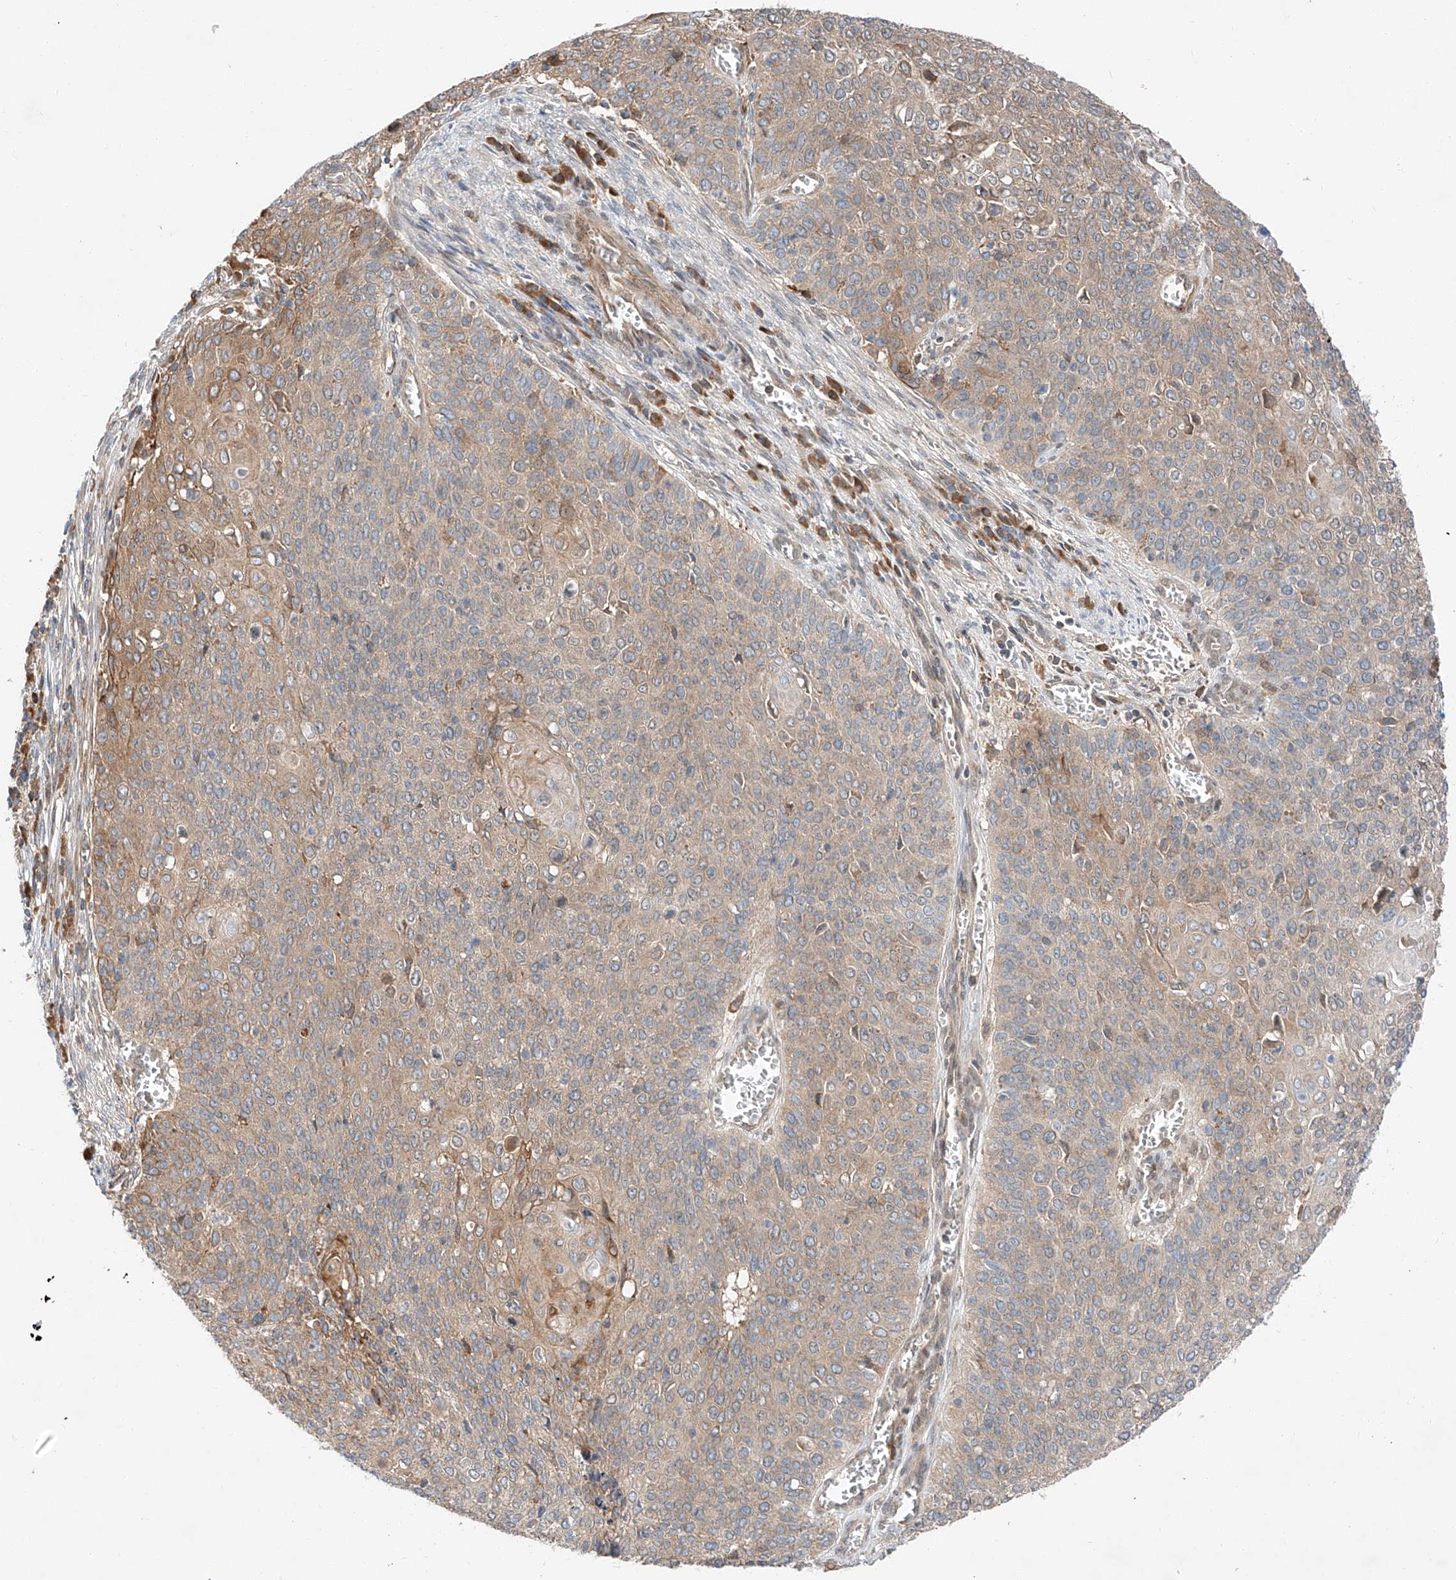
{"staining": {"intensity": "moderate", "quantity": "<25%", "location": "cytoplasmic/membranous"}, "tissue": "cervical cancer", "cell_type": "Tumor cells", "image_type": "cancer", "snomed": [{"axis": "morphology", "description": "Squamous cell carcinoma, NOS"}, {"axis": "topography", "description": "Cervix"}], "caption": "The histopathology image shows a brown stain indicating the presence of a protein in the cytoplasmic/membranous of tumor cells in squamous cell carcinoma (cervical). (DAB (3,3'-diaminobenzidine) = brown stain, brightfield microscopy at high magnification).", "gene": "RUSC1", "patient": {"sex": "female", "age": 39}}